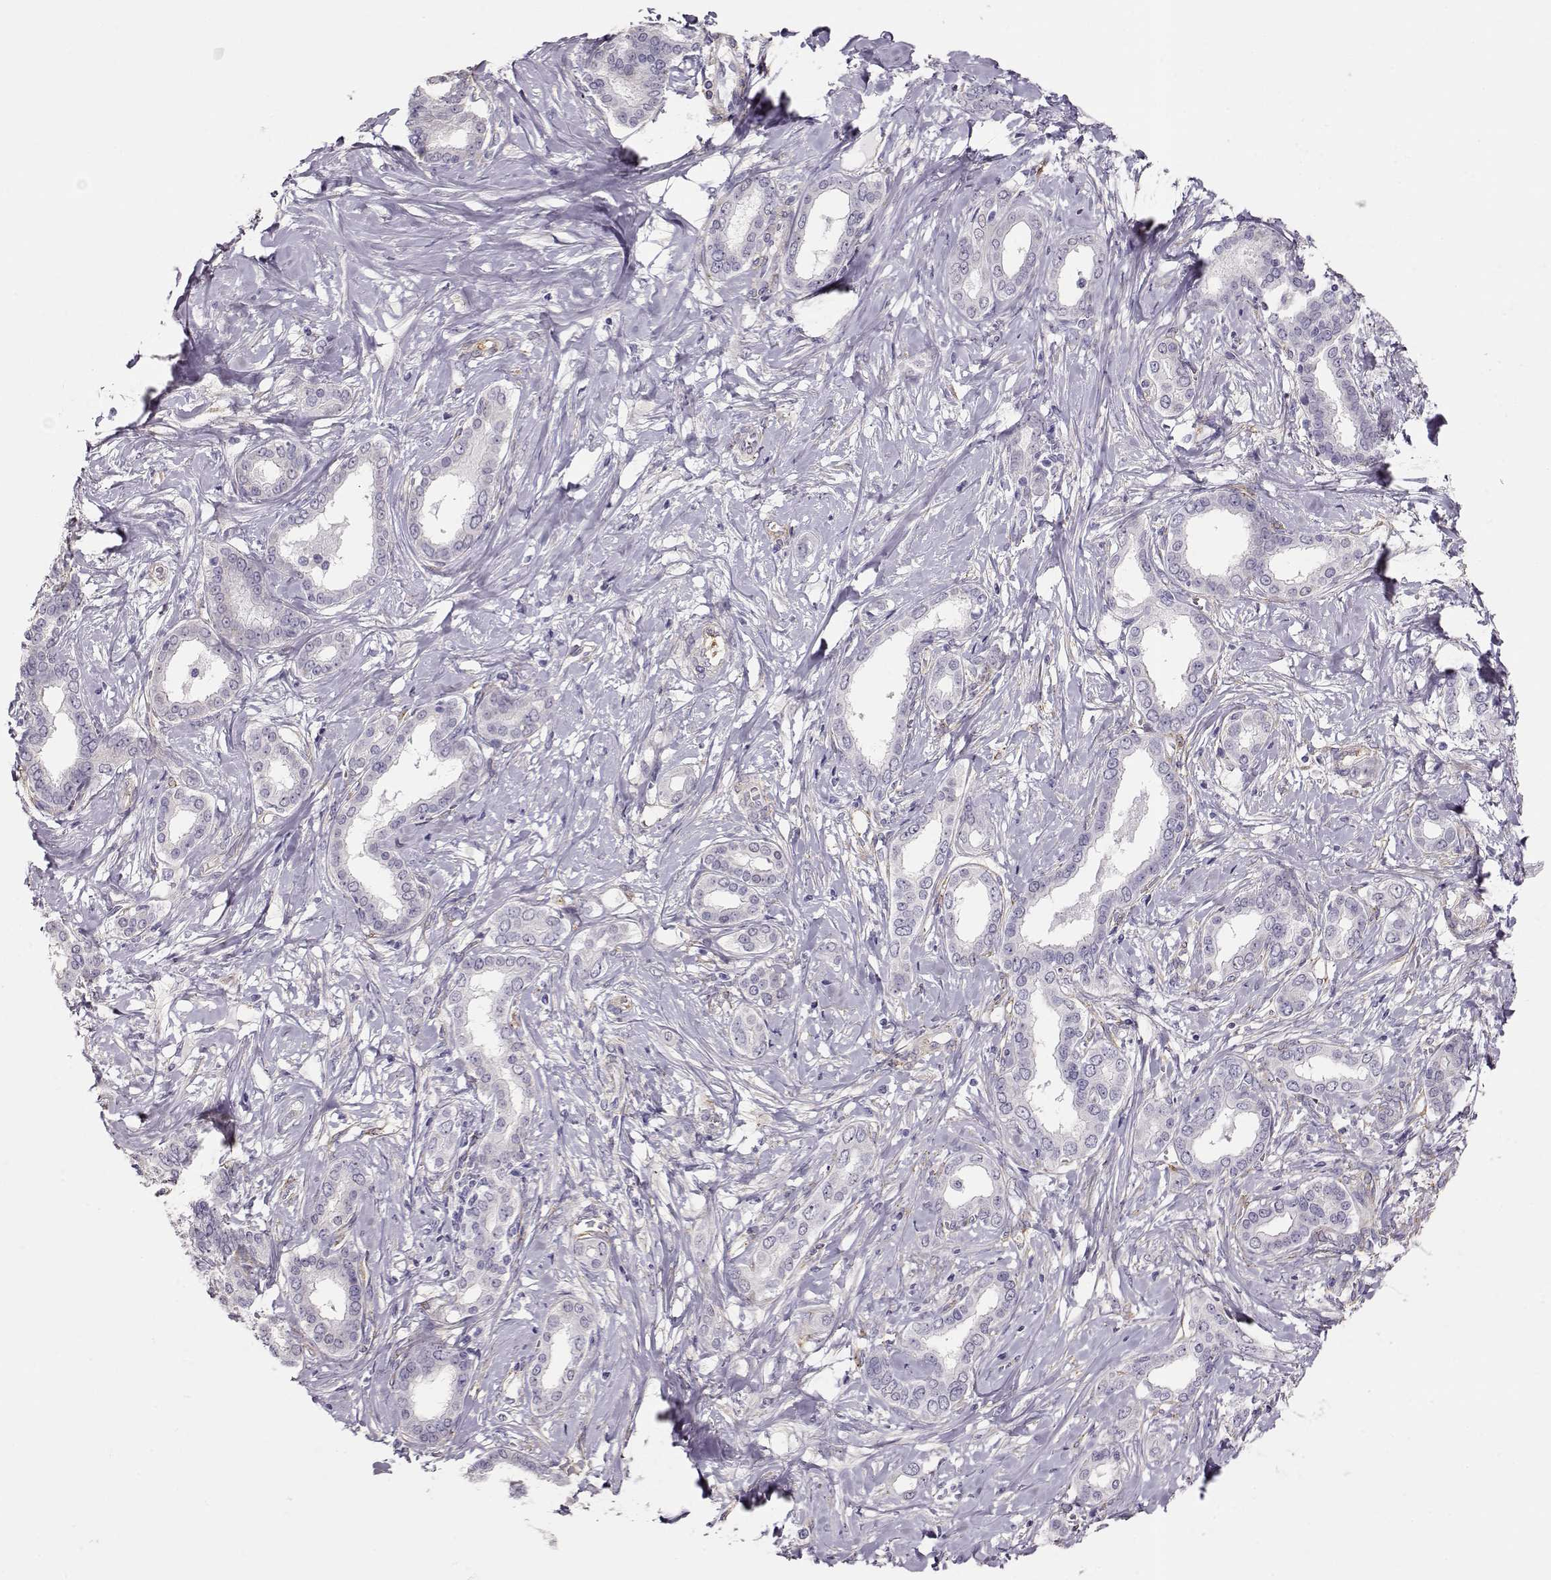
{"staining": {"intensity": "negative", "quantity": "none", "location": "none"}, "tissue": "liver cancer", "cell_type": "Tumor cells", "image_type": "cancer", "snomed": [{"axis": "morphology", "description": "Cholangiocarcinoma"}, {"axis": "topography", "description": "Liver"}], "caption": "Immunohistochemical staining of human liver cancer (cholangiocarcinoma) displays no significant positivity in tumor cells.", "gene": "RBM44", "patient": {"sex": "female", "age": 47}}